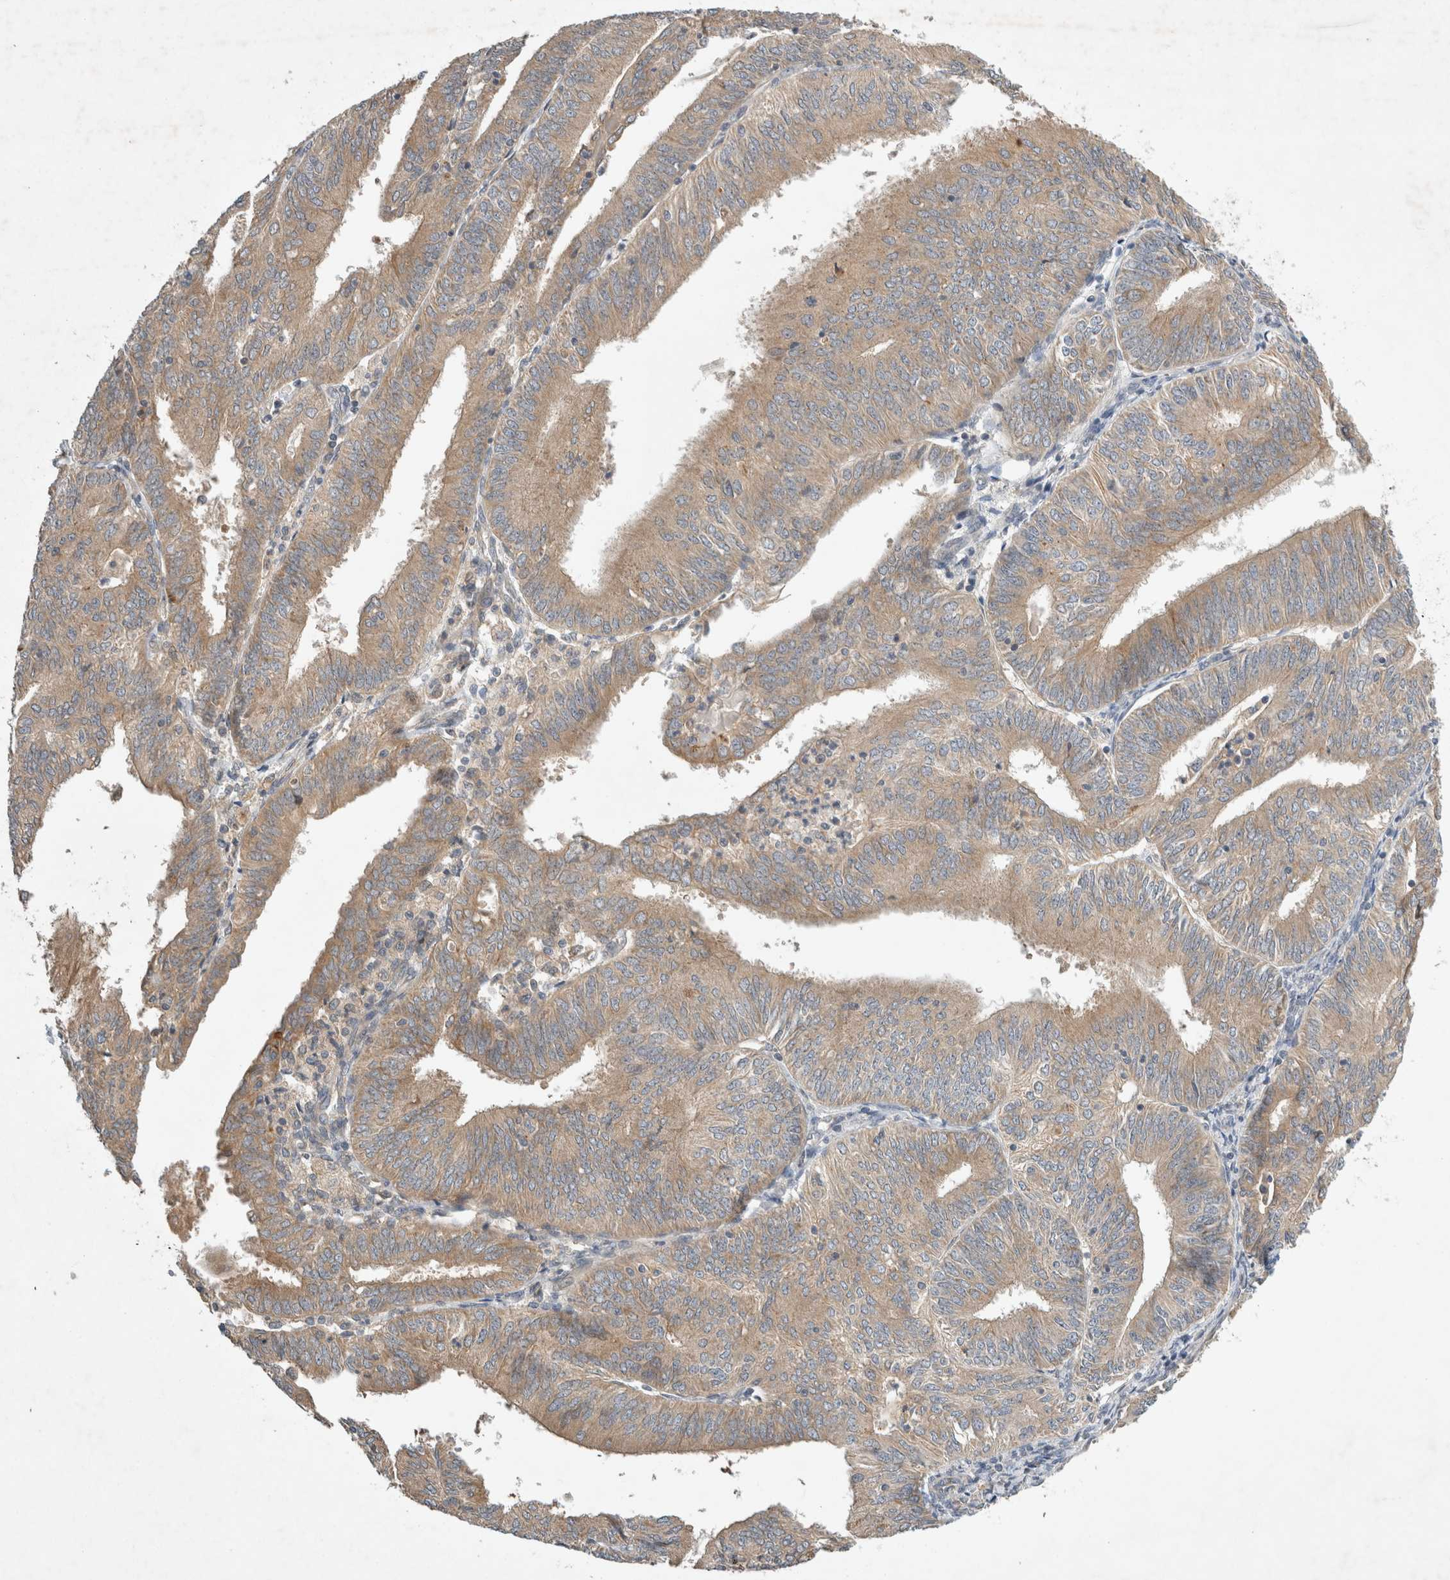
{"staining": {"intensity": "weak", "quantity": ">75%", "location": "cytoplasmic/membranous"}, "tissue": "endometrial cancer", "cell_type": "Tumor cells", "image_type": "cancer", "snomed": [{"axis": "morphology", "description": "Adenocarcinoma, NOS"}, {"axis": "topography", "description": "Endometrium"}], "caption": "Endometrial adenocarcinoma tissue exhibits weak cytoplasmic/membranous staining in about >75% of tumor cells", "gene": "ARMC9", "patient": {"sex": "female", "age": 58}}